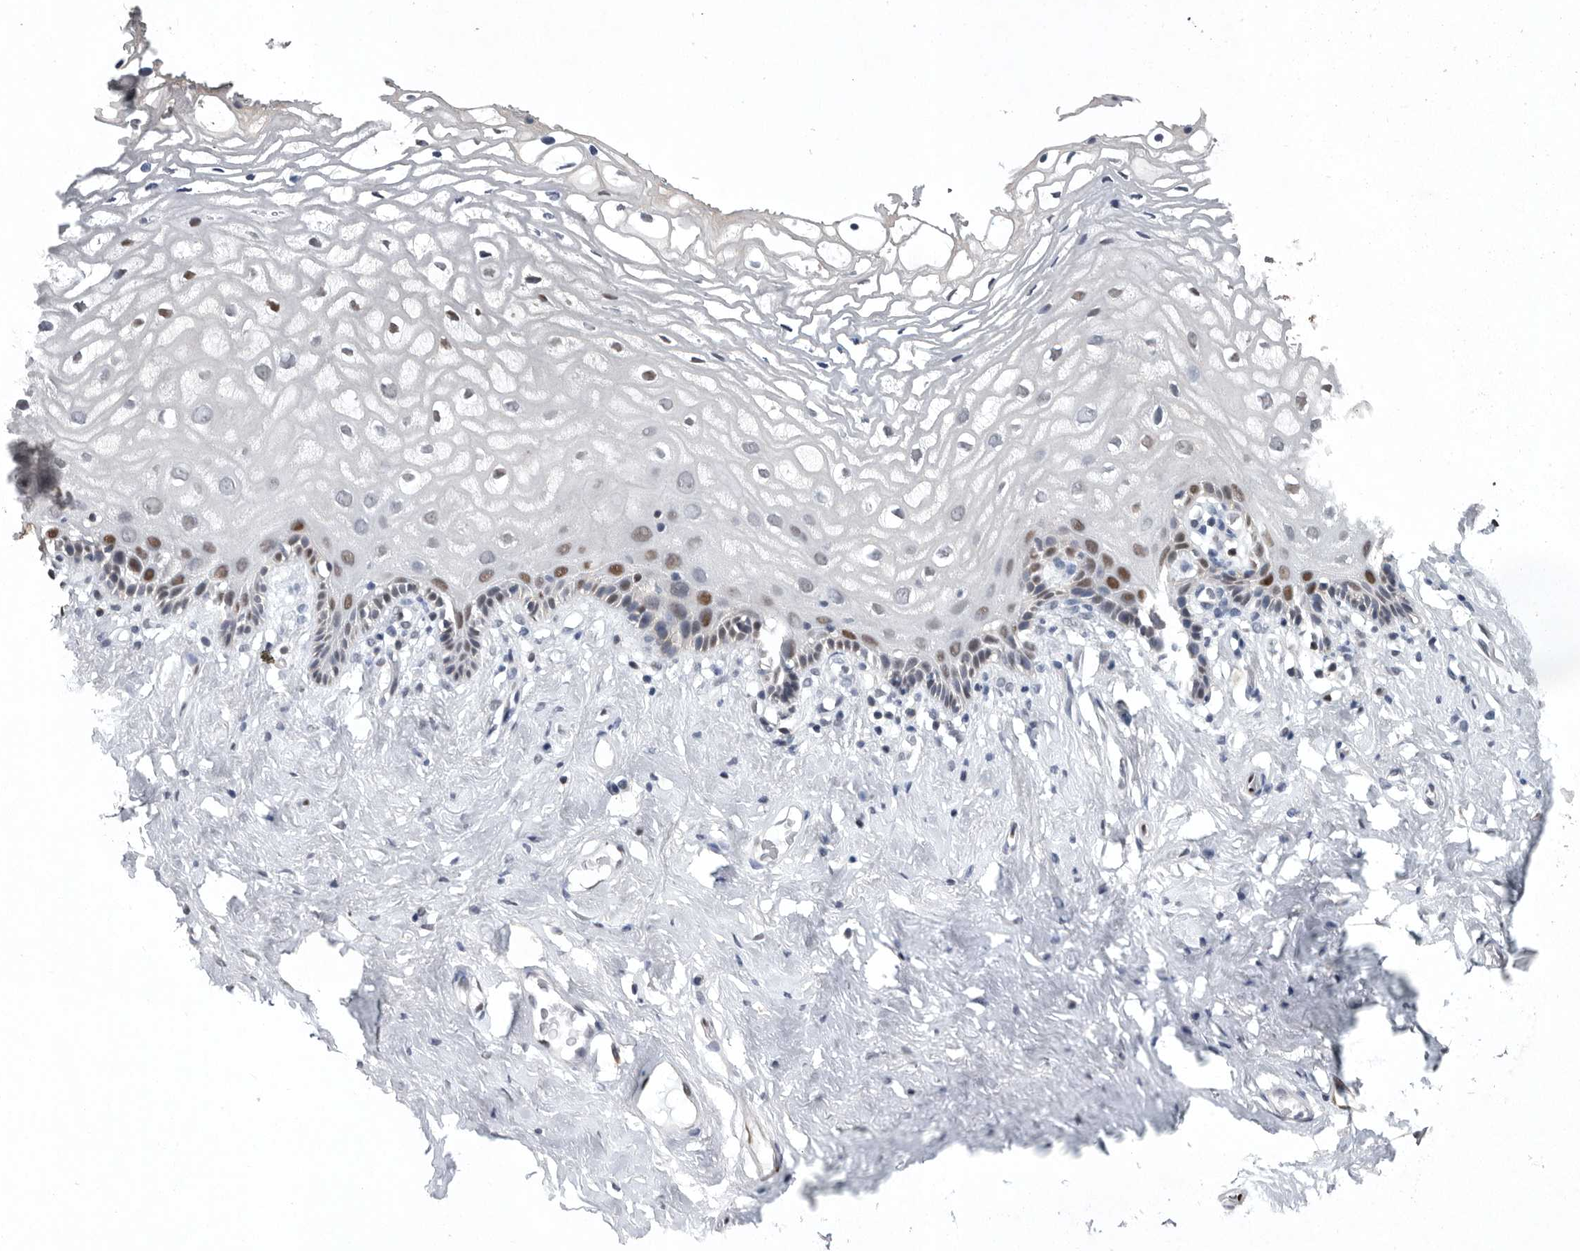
{"staining": {"intensity": "strong", "quantity": "25%-75%", "location": "nuclear"}, "tissue": "vagina", "cell_type": "Squamous epithelial cells", "image_type": "normal", "snomed": [{"axis": "morphology", "description": "Normal tissue, NOS"}, {"axis": "morphology", "description": "Adenocarcinoma, NOS"}, {"axis": "topography", "description": "Rectum"}, {"axis": "topography", "description": "Vagina"}], "caption": "Immunohistochemical staining of normal vagina reveals strong nuclear protein staining in about 25%-75% of squamous epithelial cells.", "gene": "PDCD4", "patient": {"sex": "female", "age": 71}}